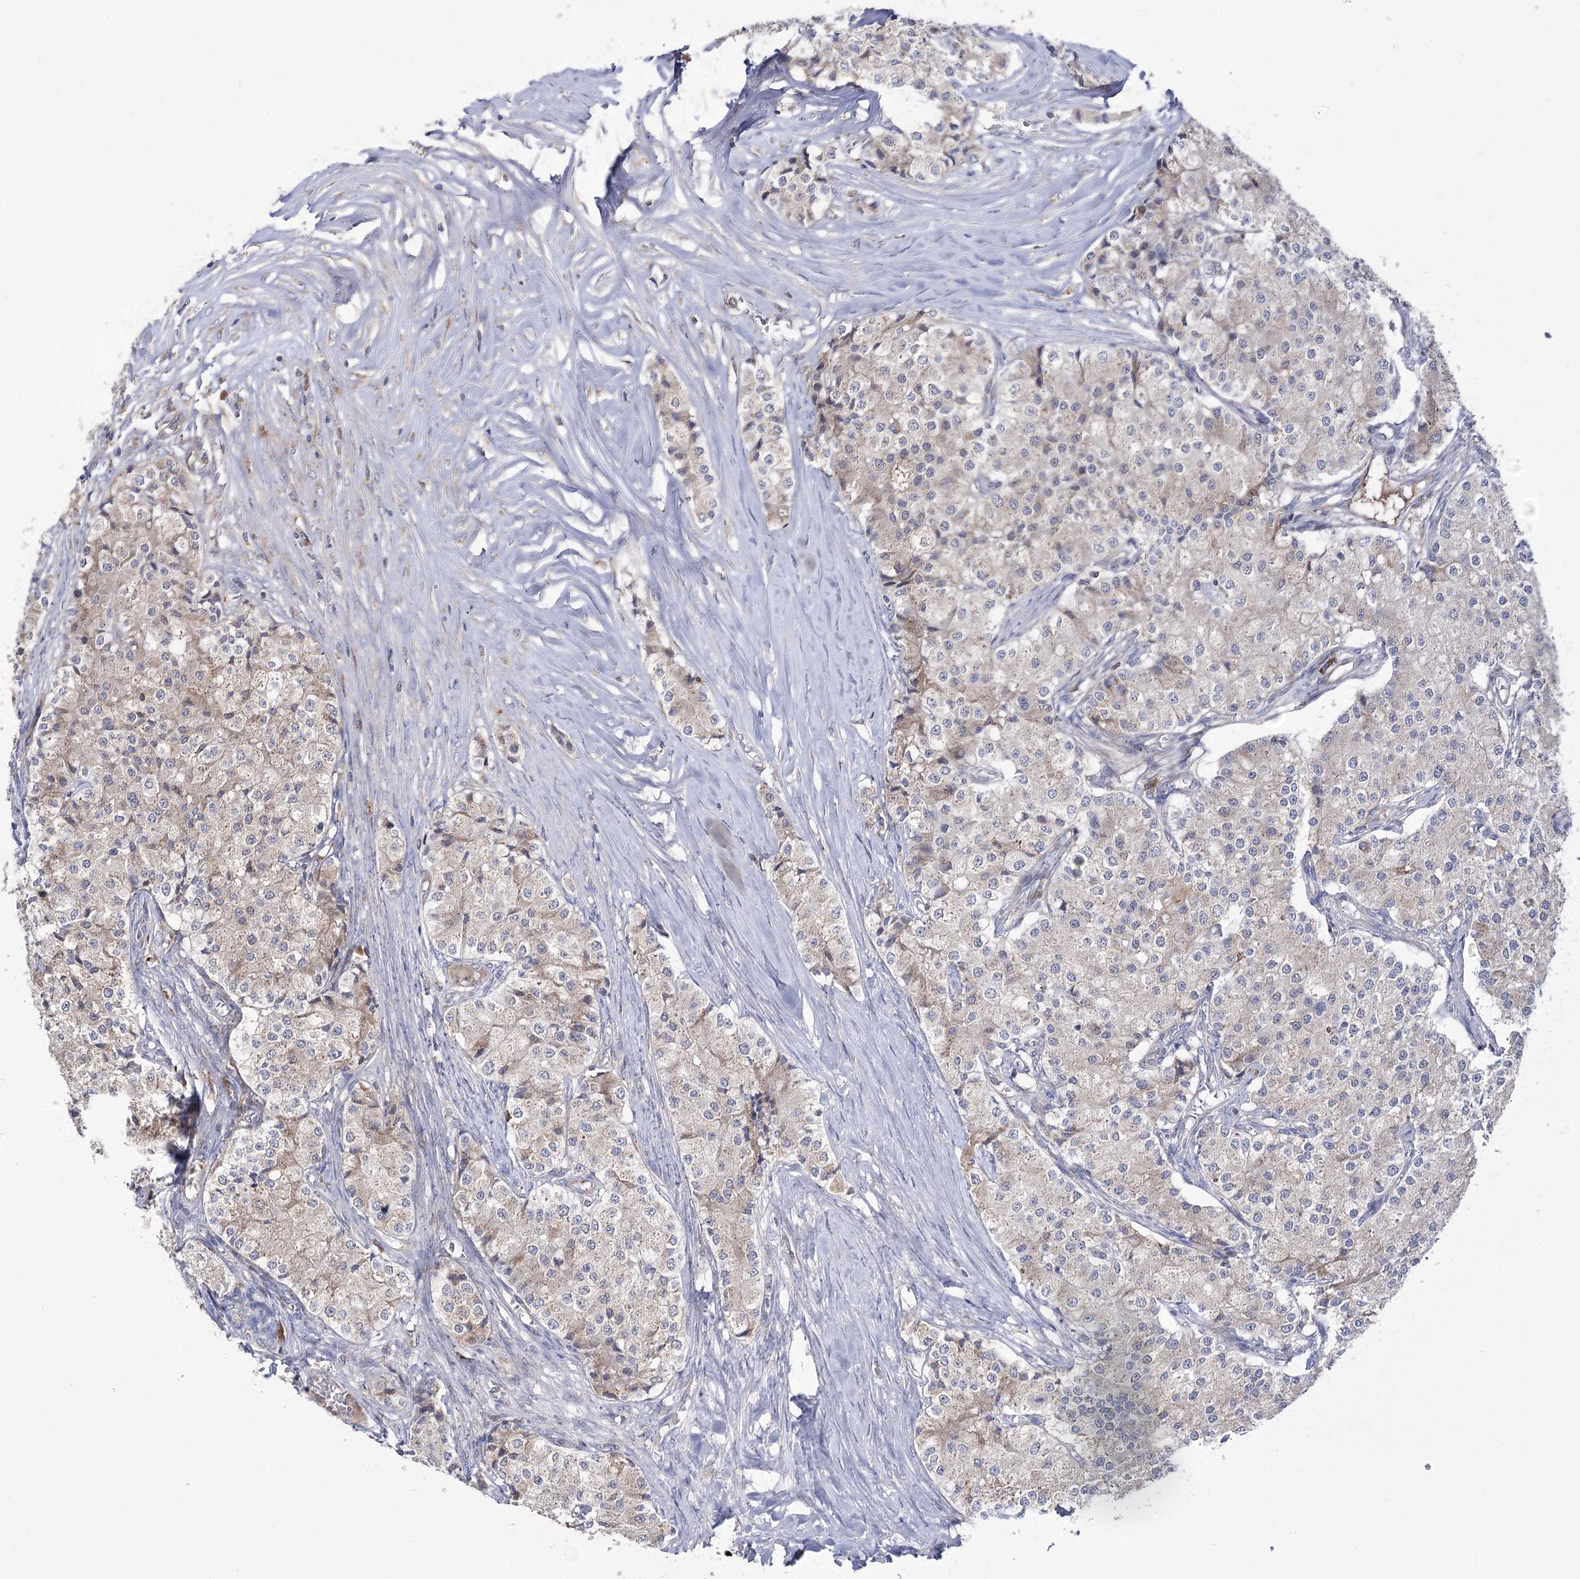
{"staining": {"intensity": "negative", "quantity": "none", "location": "none"}, "tissue": "carcinoid", "cell_type": "Tumor cells", "image_type": "cancer", "snomed": [{"axis": "morphology", "description": "Carcinoid, malignant, NOS"}, {"axis": "topography", "description": "Colon"}], "caption": "This is a histopathology image of IHC staining of carcinoid, which shows no positivity in tumor cells.", "gene": "ZNF622", "patient": {"sex": "female", "age": 52}}